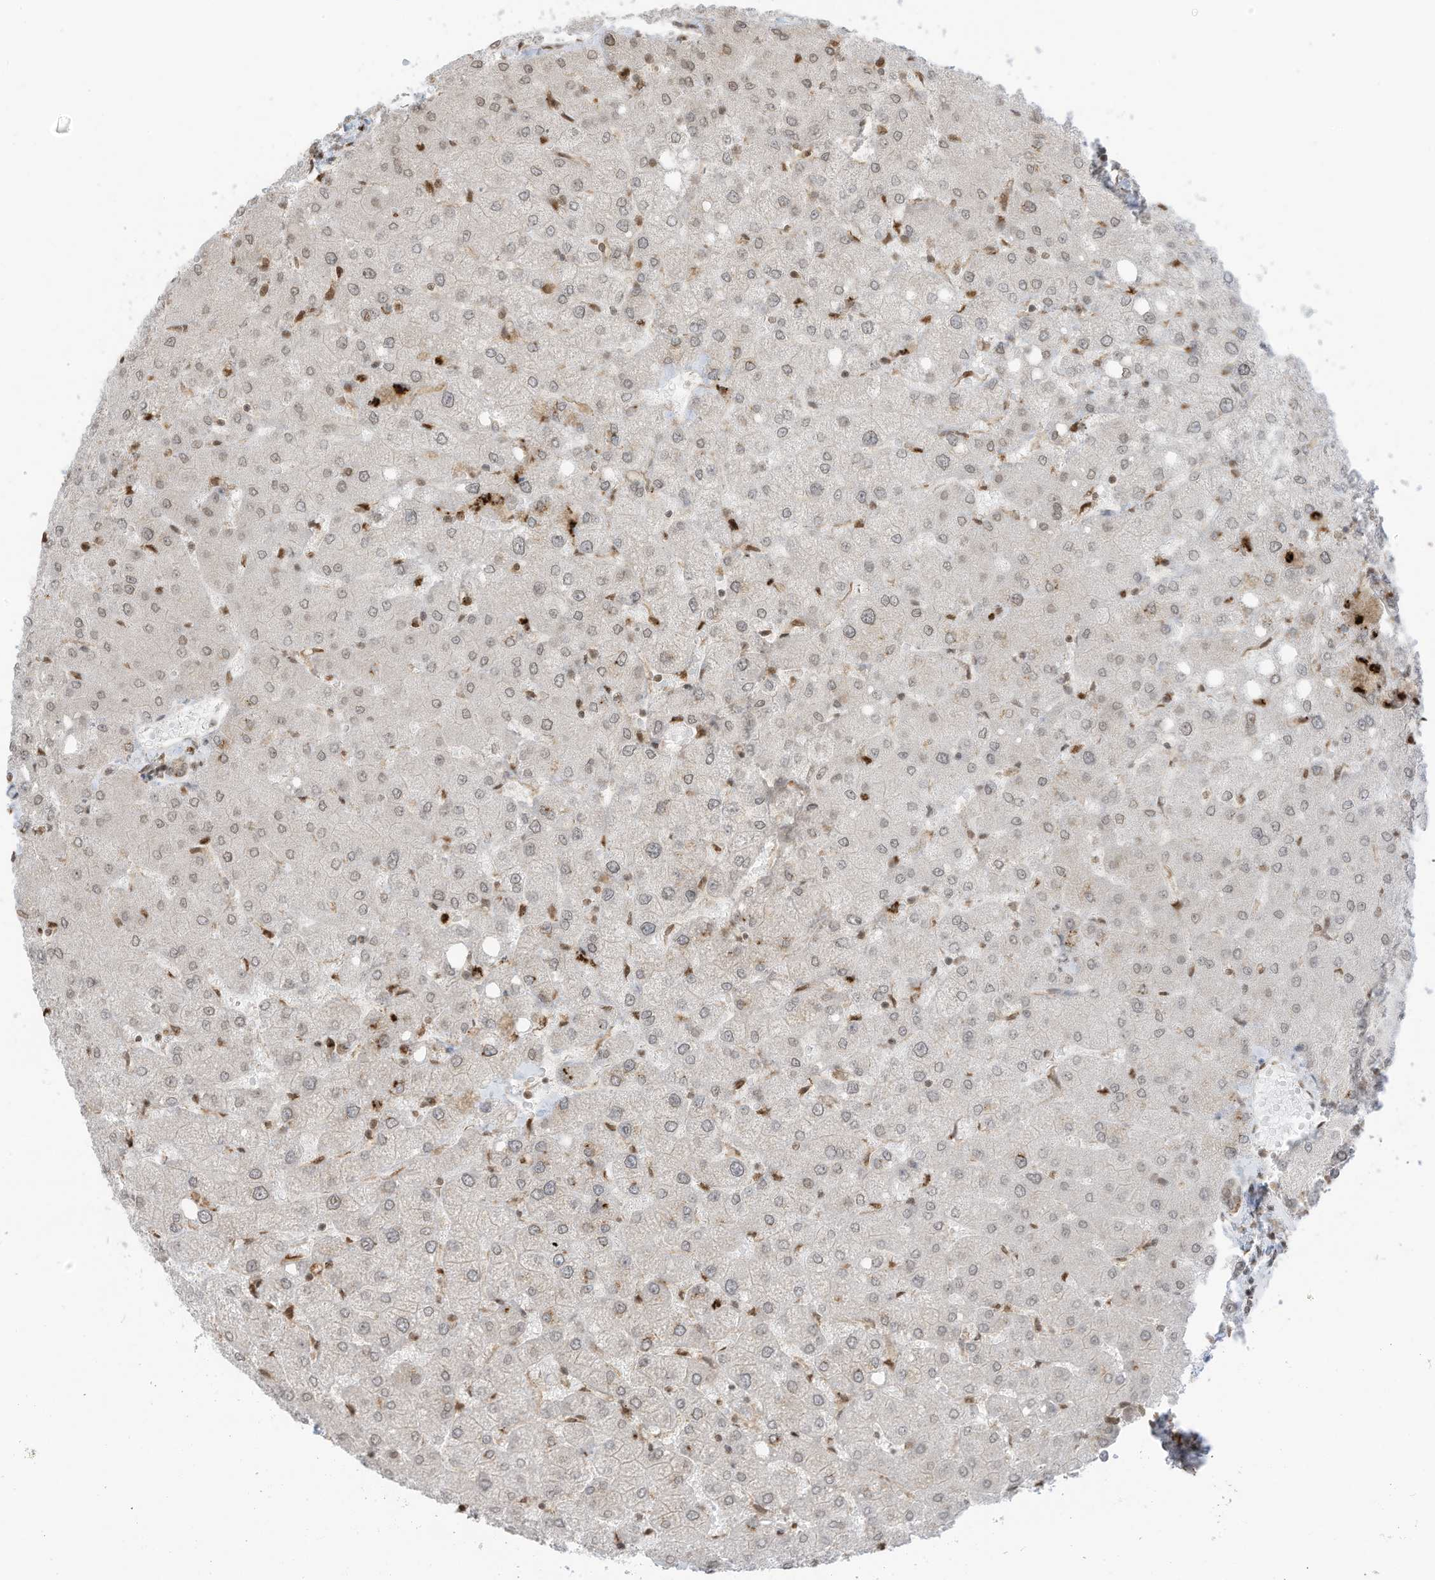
{"staining": {"intensity": "negative", "quantity": "none", "location": "none"}, "tissue": "liver", "cell_type": "Cholangiocytes", "image_type": "normal", "snomed": [{"axis": "morphology", "description": "Normal tissue, NOS"}, {"axis": "topography", "description": "Liver"}], "caption": "IHC micrograph of normal liver: human liver stained with DAB (3,3'-diaminobenzidine) shows no significant protein positivity in cholangiocytes.", "gene": "KPNB1", "patient": {"sex": "female", "age": 54}}